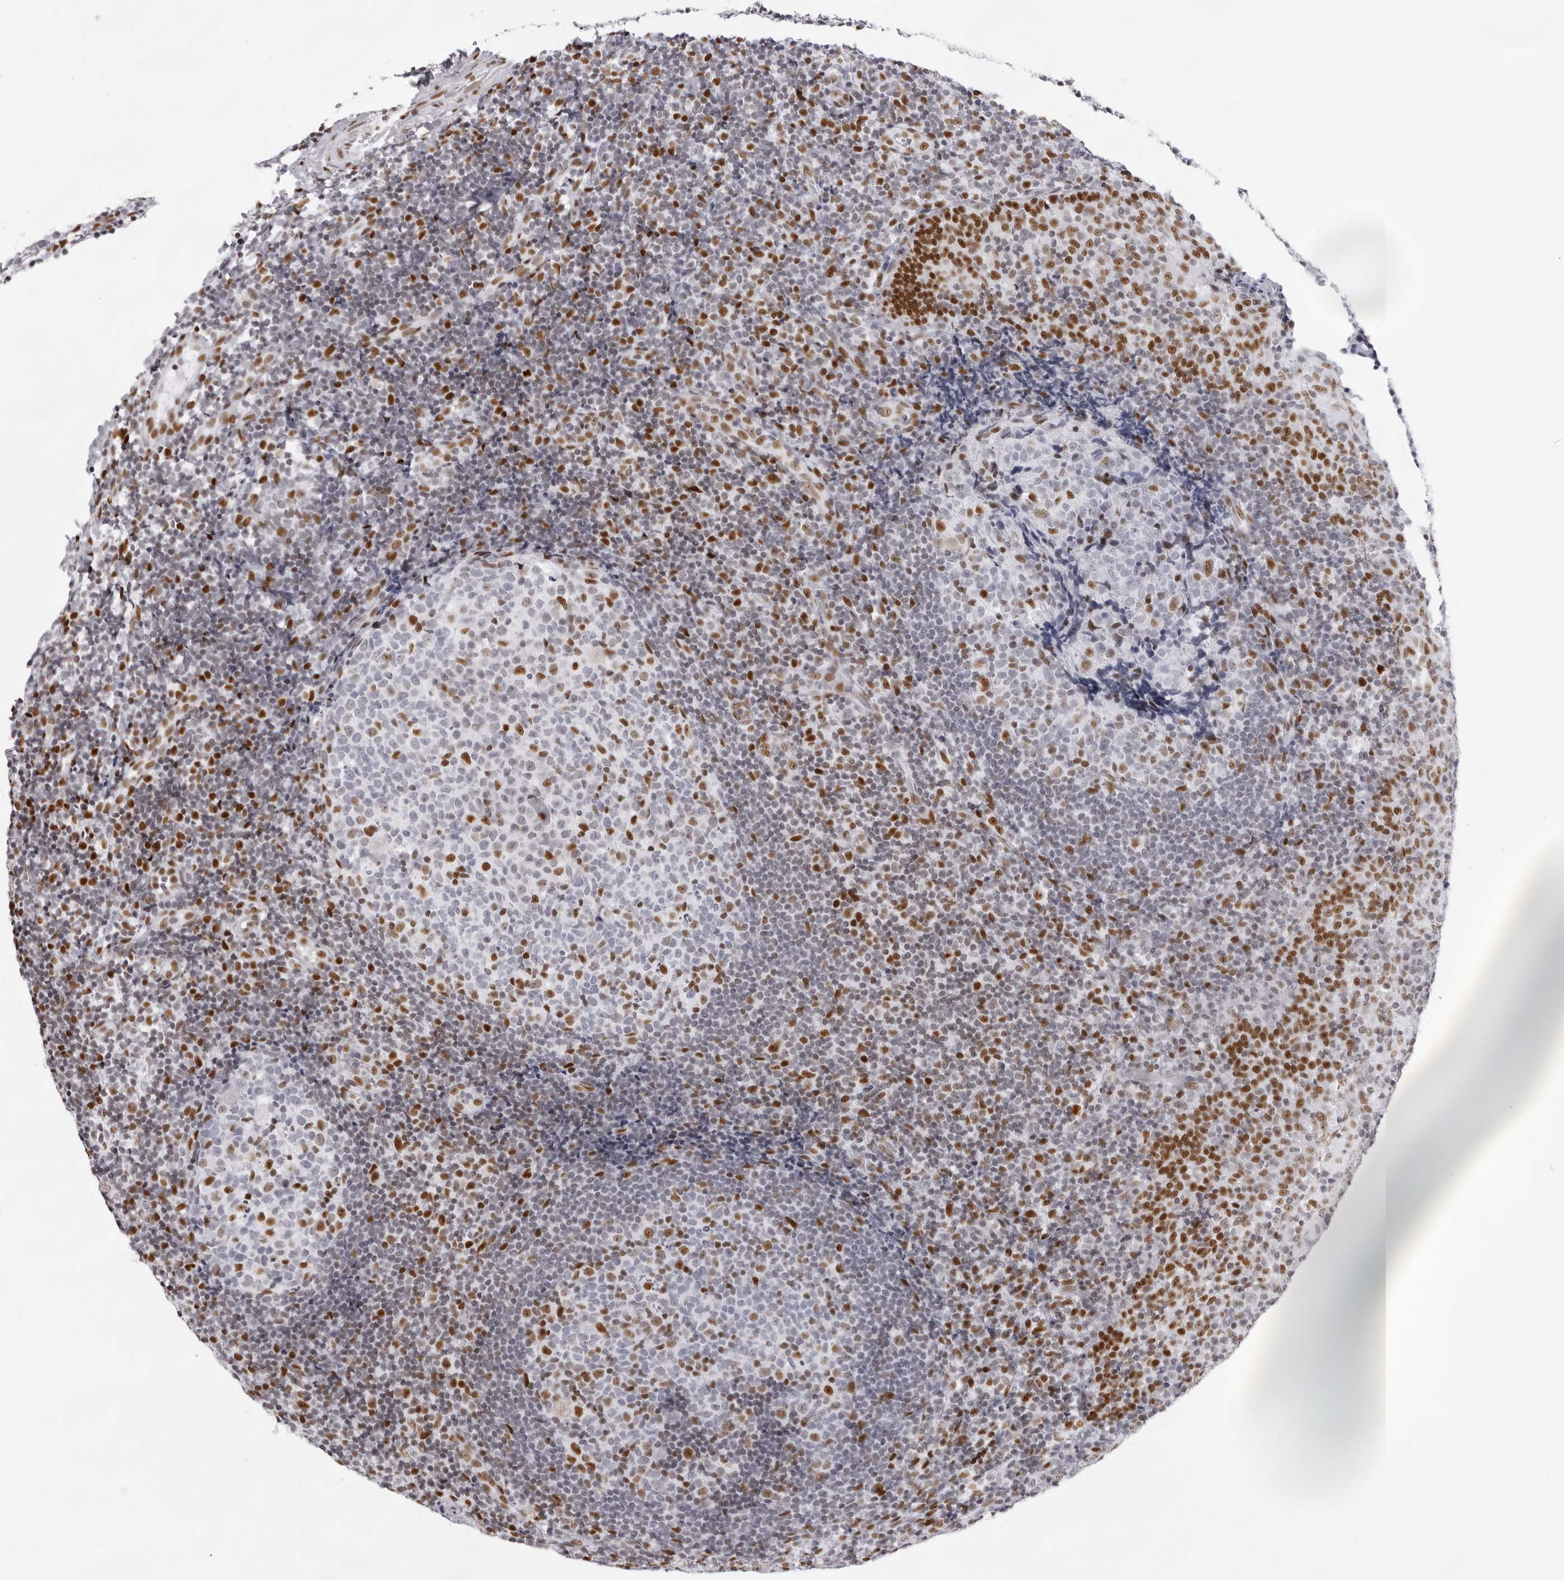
{"staining": {"intensity": "moderate", "quantity": "25%-75%", "location": "nuclear"}, "tissue": "tonsil", "cell_type": "Non-germinal center cells", "image_type": "normal", "snomed": [{"axis": "morphology", "description": "Normal tissue, NOS"}, {"axis": "topography", "description": "Tonsil"}], "caption": "Benign tonsil displays moderate nuclear positivity in approximately 25%-75% of non-germinal center cells.", "gene": "IRF2BP2", "patient": {"sex": "female", "age": 19}}